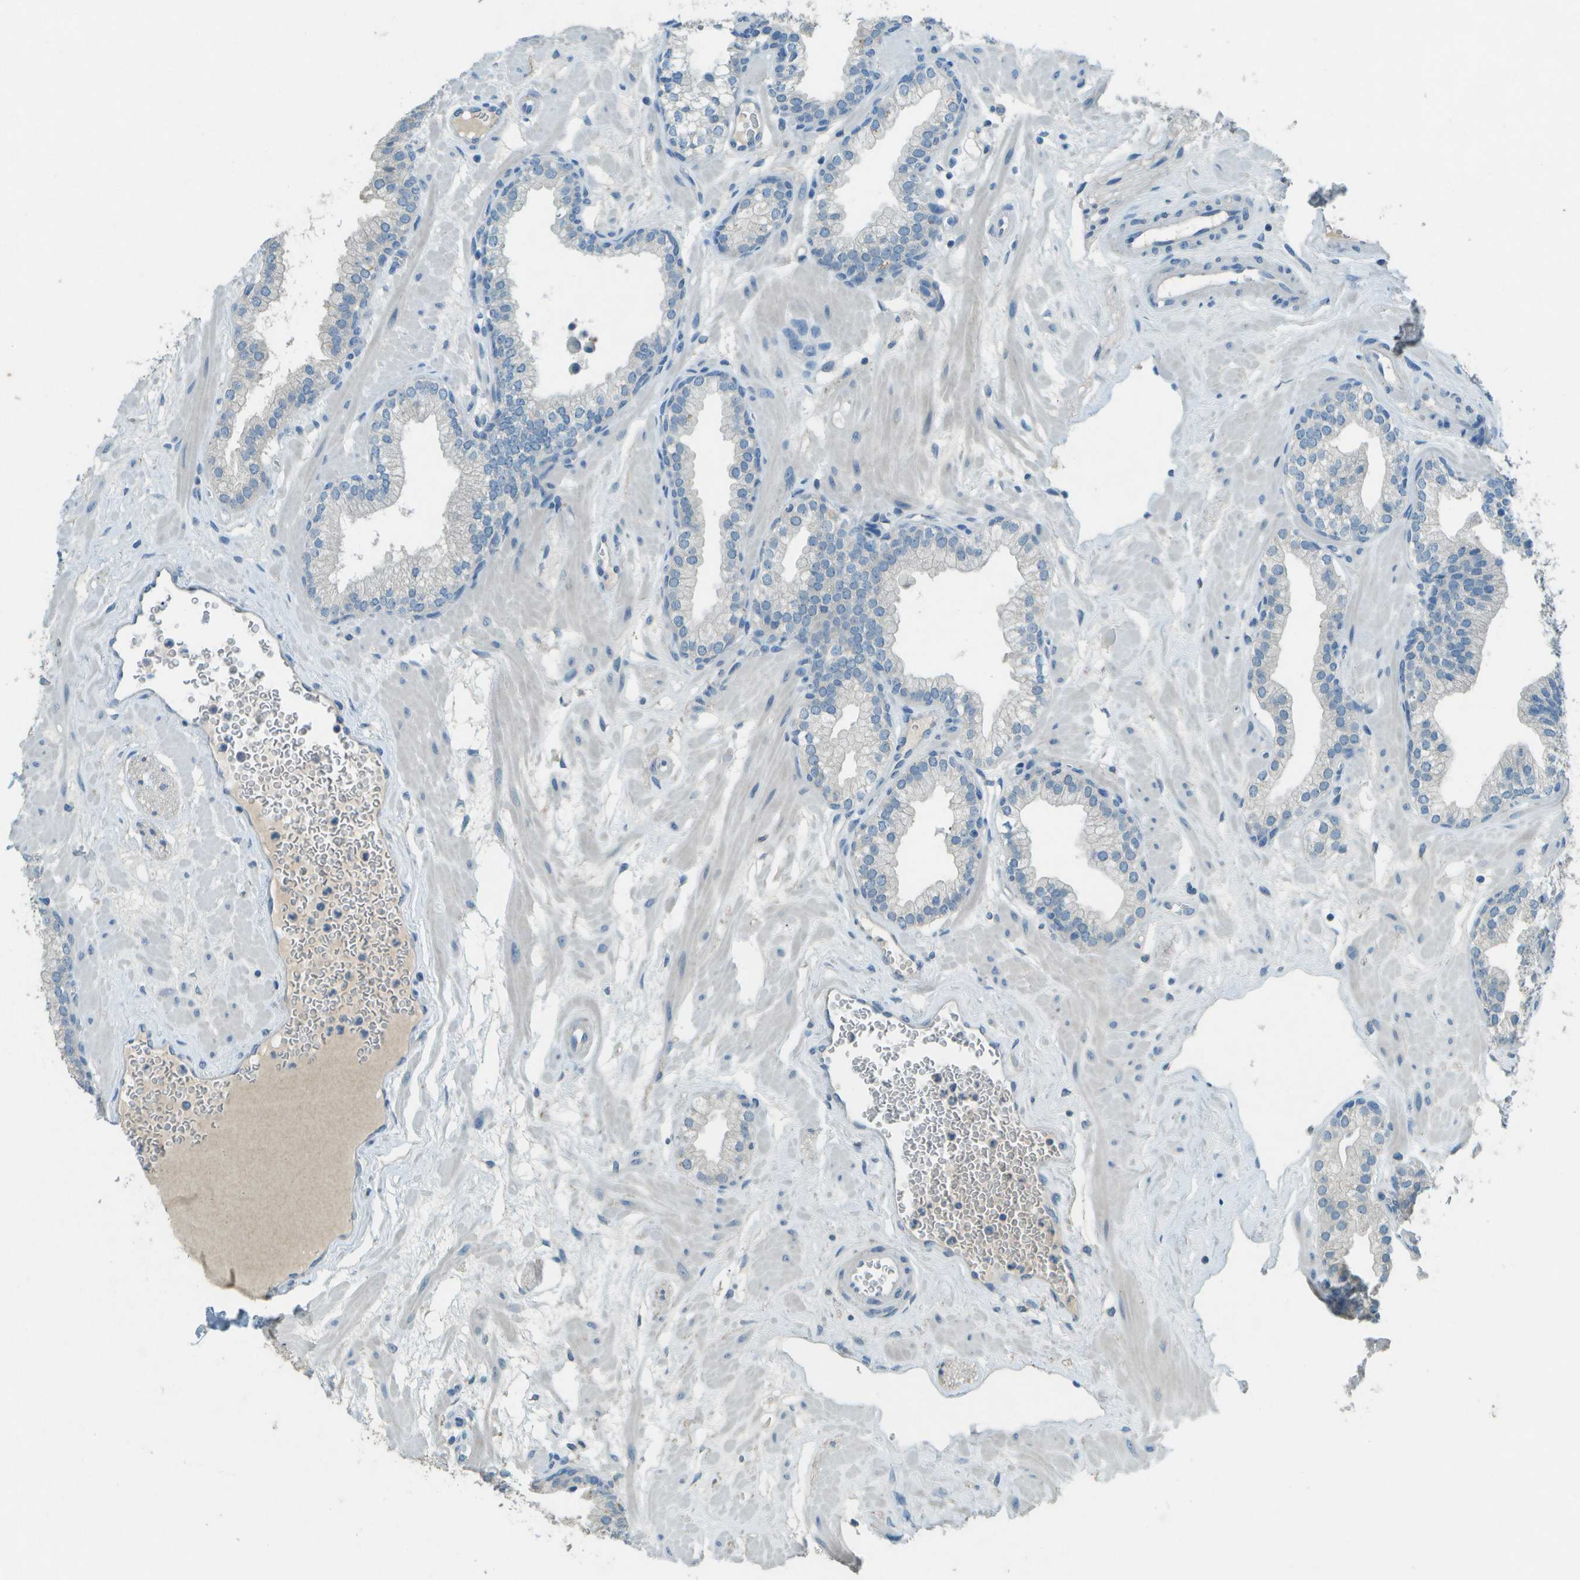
{"staining": {"intensity": "negative", "quantity": "none", "location": "none"}, "tissue": "prostate", "cell_type": "Glandular cells", "image_type": "normal", "snomed": [{"axis": "morphology", "description": "Normal tissue, NOS"}, {"axis": "morphology", "description": "Urothelial carcinoma, Low grade"}, {"axis": "topography", "description": "Urinary bladder"}, {"axis": "topography", "description": "Prostate"}], "caption": "The micrograph displays no significant staining in glandular cells of prostate.", "gene": "LGI2", "patient": {"sex": "male", "age": 60}}